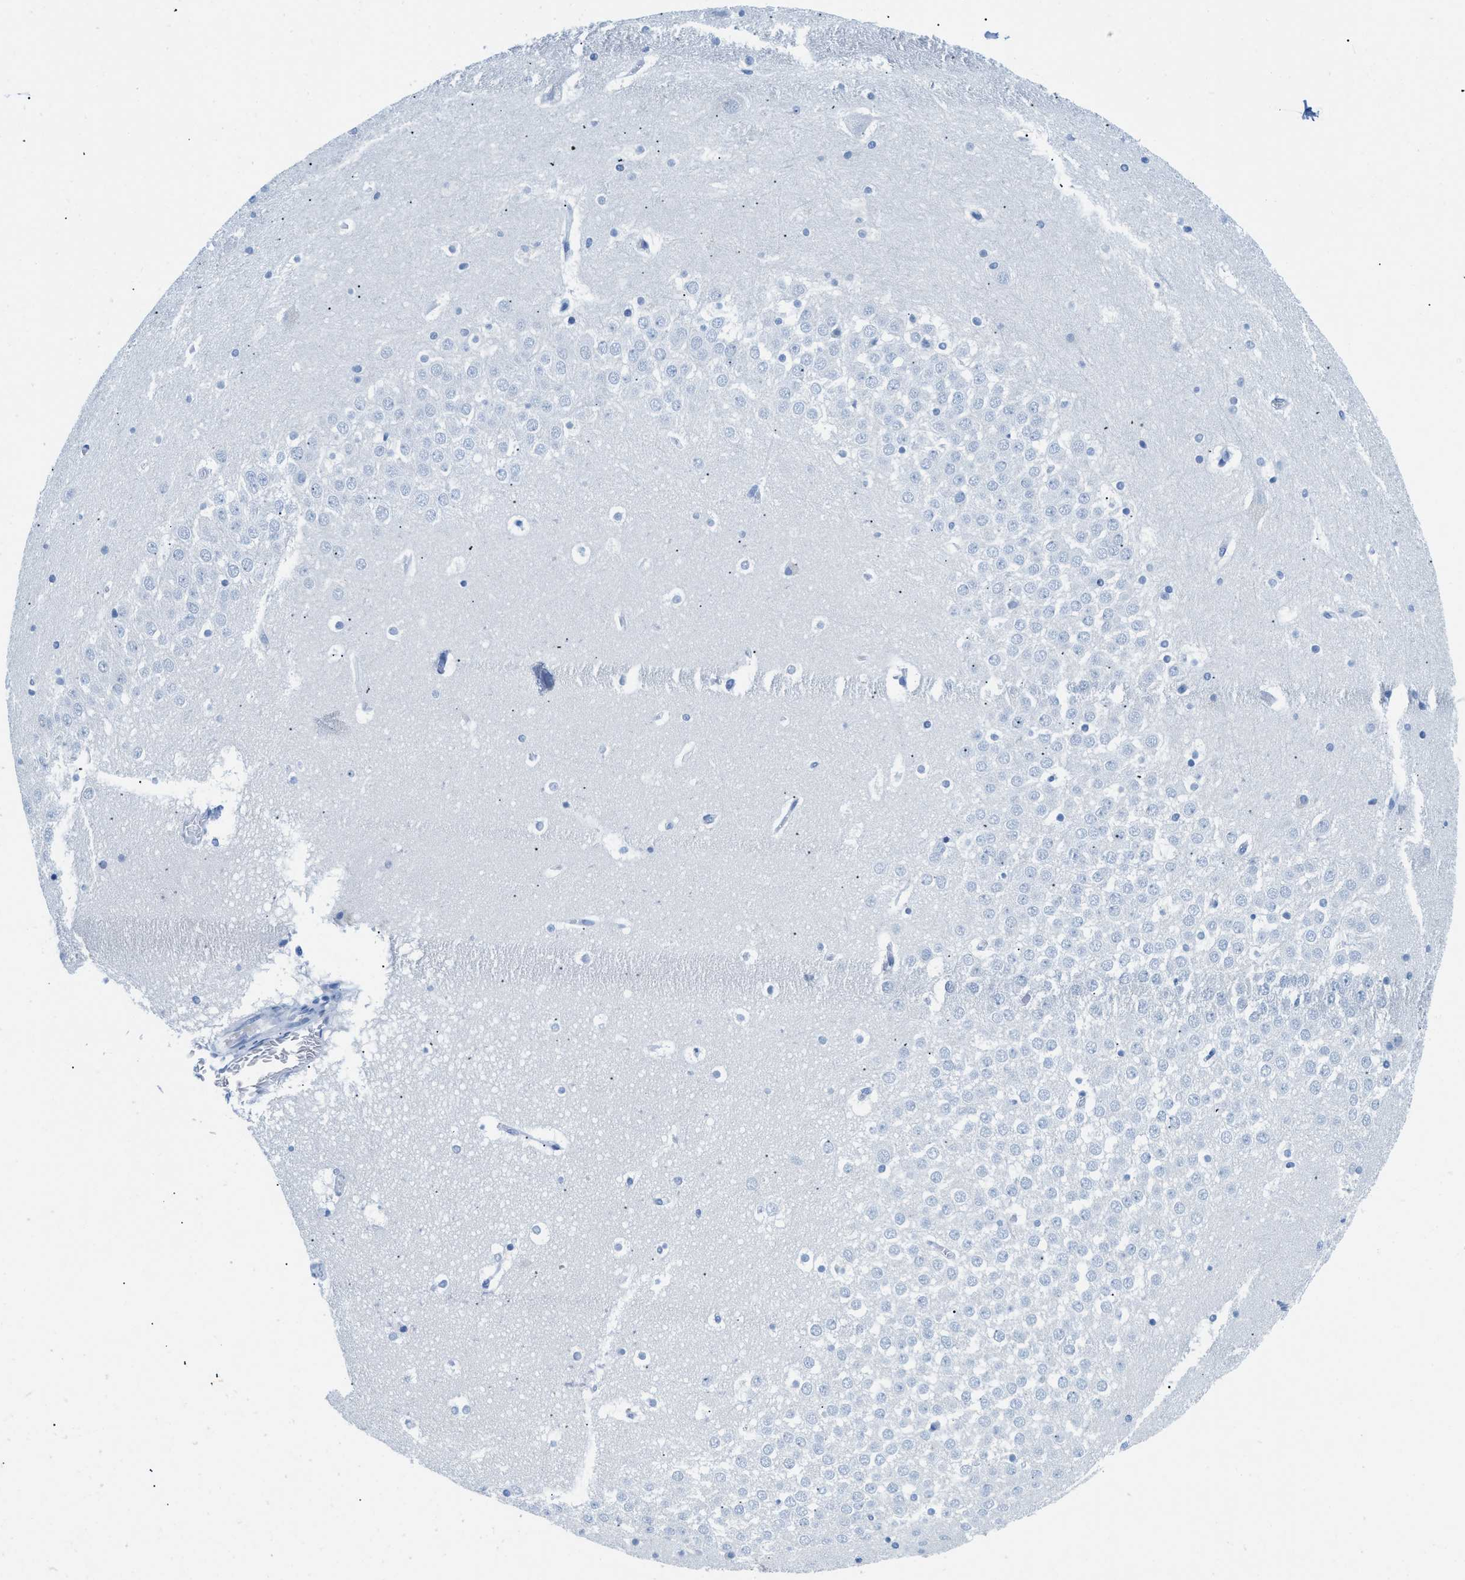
{"staining": {"intensity": "negative", "quantity": "none", "location": "none"}, "tissue": "hippocampus", "cell_type": "Glial cells", "image_type": "normal", "snomed": [{"axis": "morphology", "description": "Normal tissue, NOS"}, {"axis": "topography", "description": "Hippocampus"}], "caption": "IHC of normal human hippocampus exhibits no expression in glial cells. Nuclei are stained in blue.", "gene": "MBL2", "patient": {"sex": "male", "age": 45}}